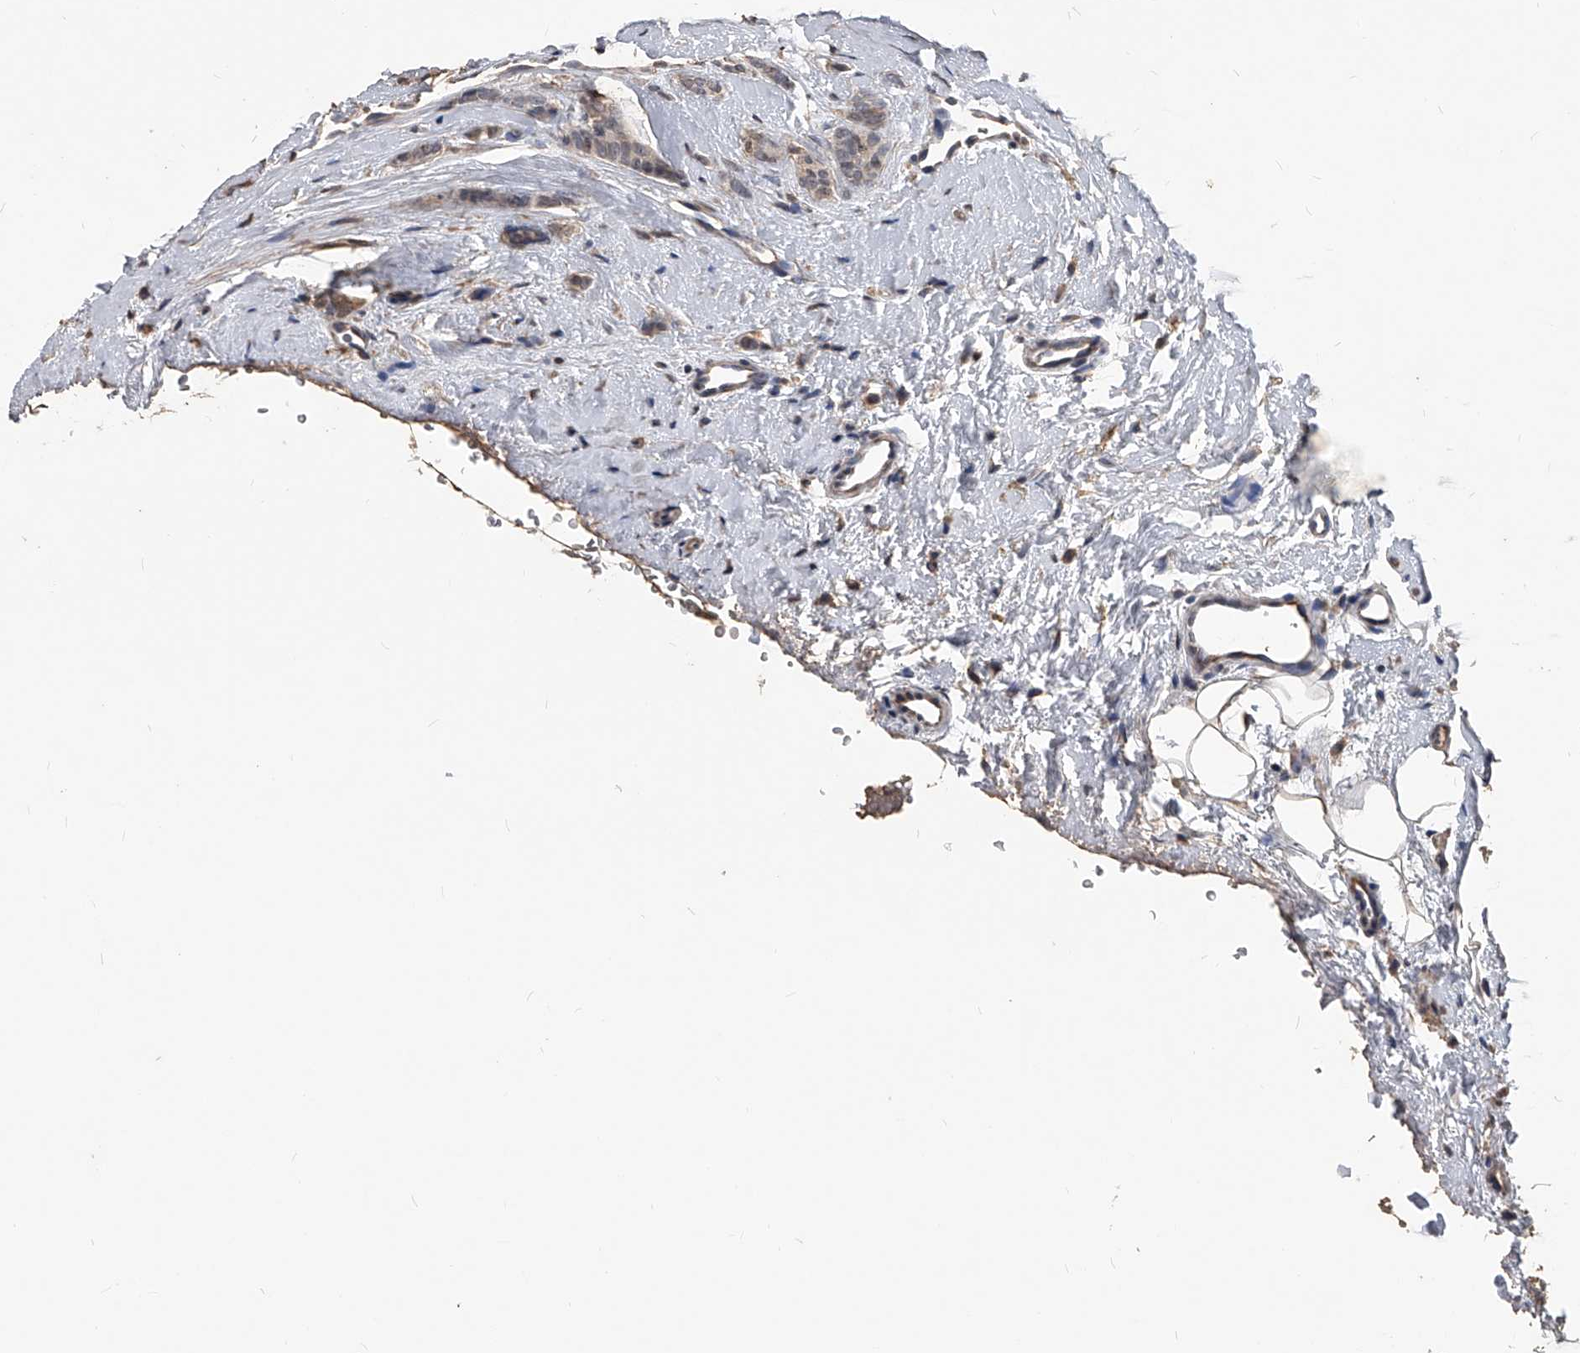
{"staining": {"intensity": "weak", "quantity": "<25%", "location": "cytoplasmic/membranous"}, "tissue": "breast cancer", "cell_type": "Tumor cells", "image_type": "cancer", "snomed": [{"axis": "morphology", "description": "Lobular carcinoma"}, {"axis": "topography", "description": "Skin"}, {"axis": "topography", "description": "Breast"}], "caption": "The immunohistochemistry histopathology image has no significant staining in tumor cells of lobular carcinoma (breast) tissue. Brightfield microscopy of IHC stained with DAB (brown) and hematoxylin (blue), captured at high magnification.", "gene": "FBXL4", "patient": {"sex": "female", "age": 46}}